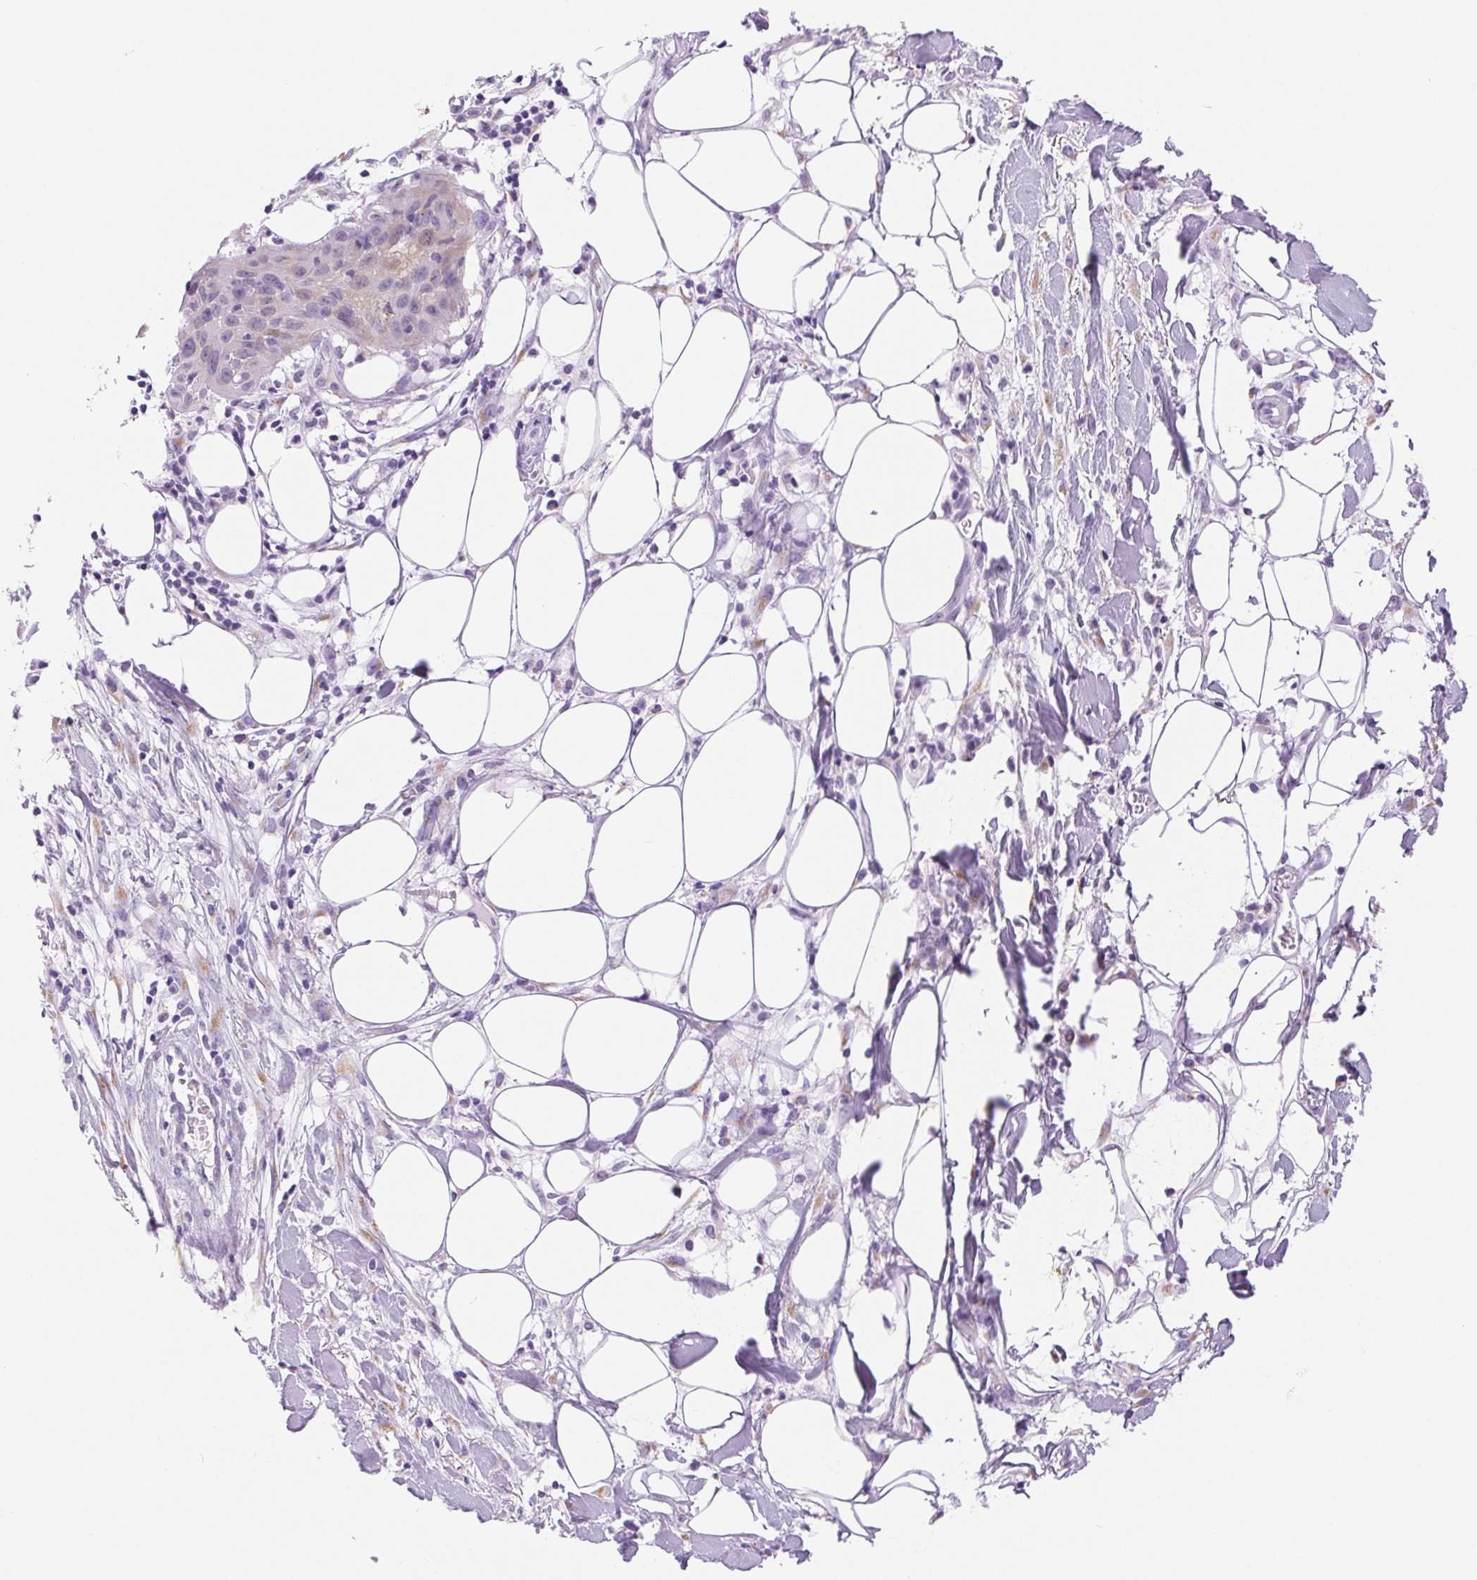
{"staining": {"intensity": "negative", "quantity": "none", "location": "none"}, "tissue": "skin cancer", "cell_type": "Tumor cells", "image_type": "cancer", "snomed": [{"axis": "morphology", "description": "Squamous cell carcinoma, NOS"}, {"axis": "topography", "description": "Skin"}], "caption": "Tumor cells are negative for brown protein staining in skin squamous cell carcinoma.", "gene": "SERPINB3", "patient": {"sex": "female", "age": 88}}